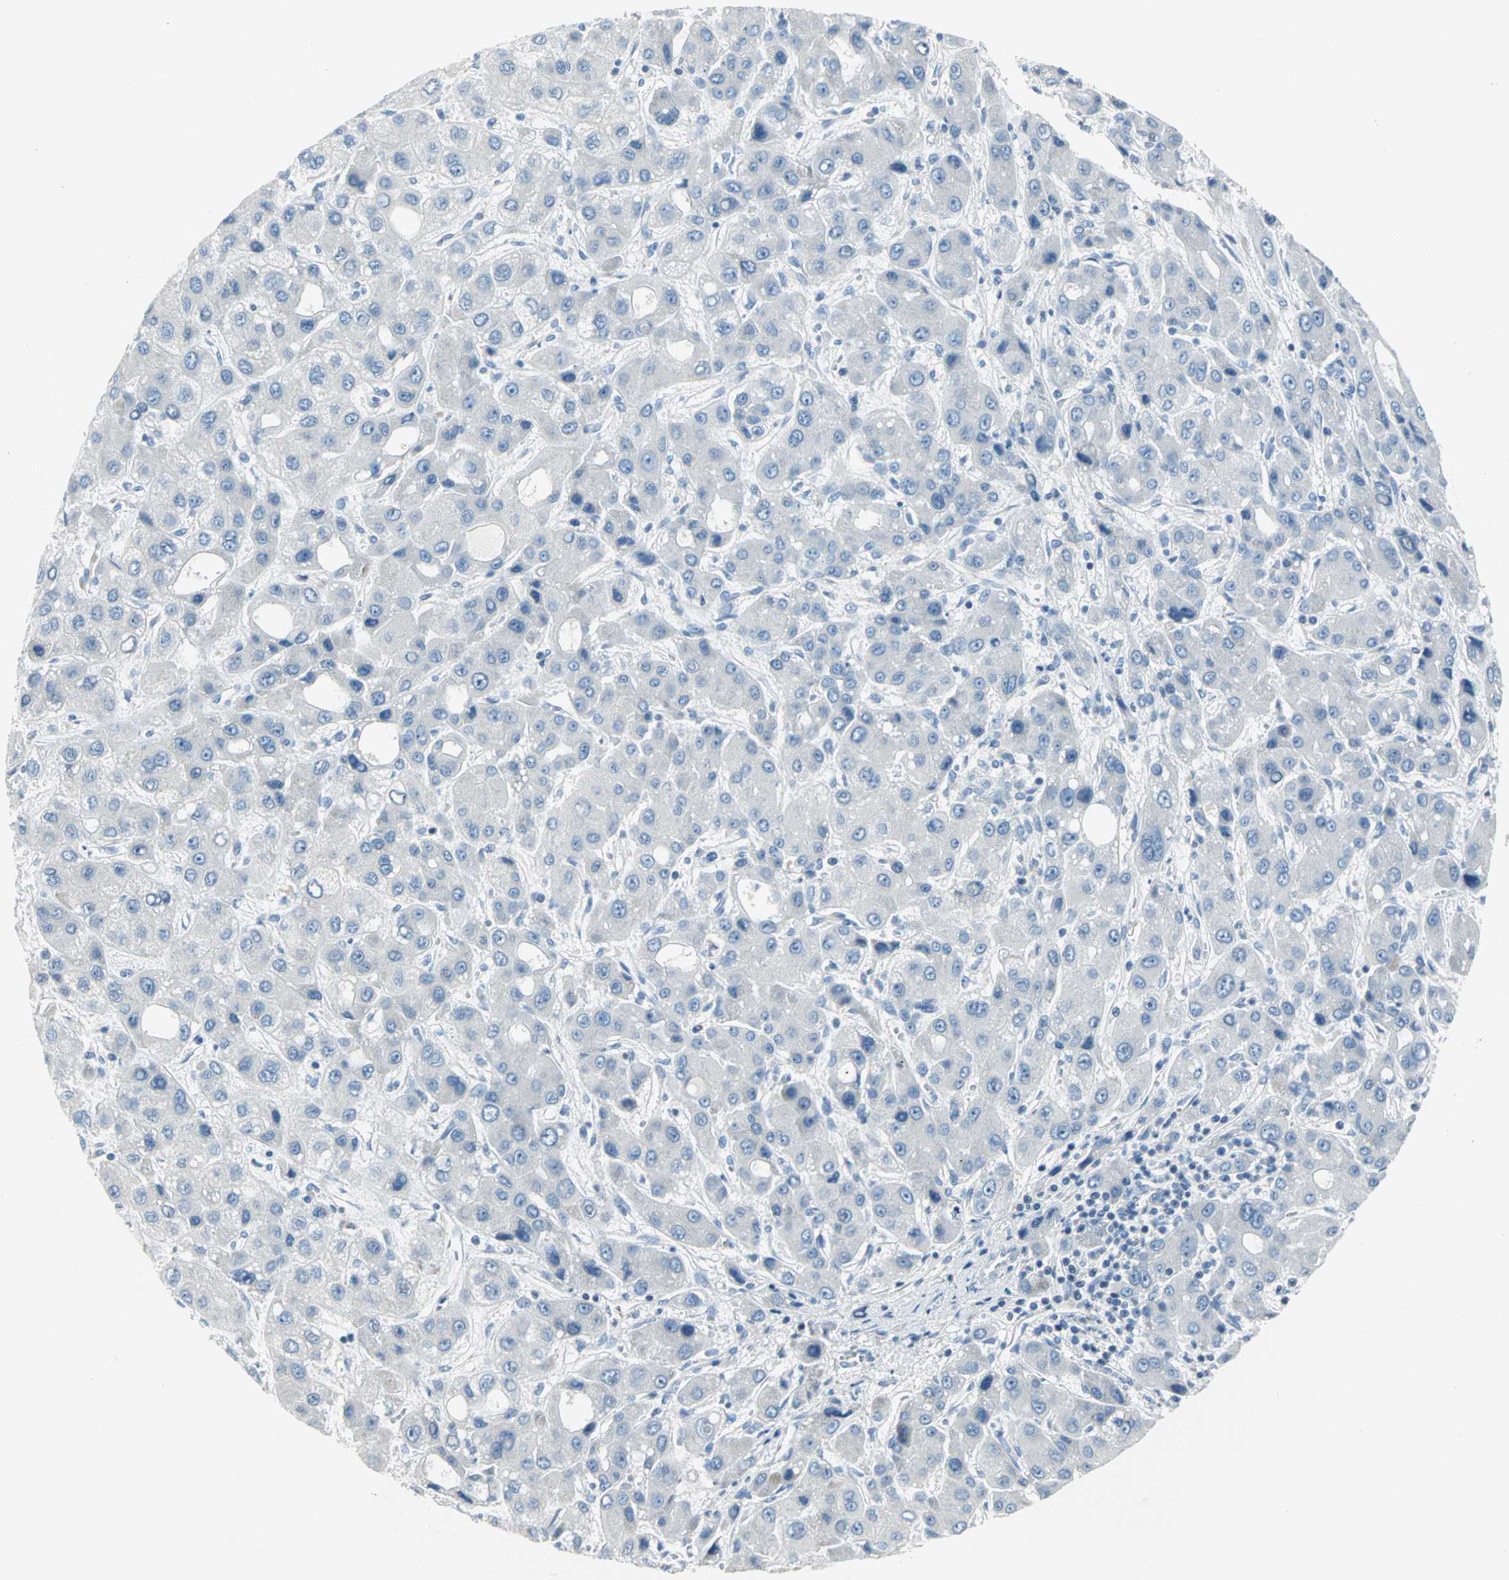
{"staining": {"intensity": "negative", "quantity": "none", "location": "none"}, "tissue": "liver cancer", "cell_type": "Tumor cells", "image_type": "cancer", "snomed": [{"axis": "morphology", "description": "Carcinoma, Hepatocellular, NOS"}, {"axis": "topography", "description": "Liver"}], "caption": "An IHC photomicrograph of liver cancer is shown. There is no staining in tumor cells of liver cancer. (DAB (3,3'-diaminobenzidine) immunohistochemistry, high magnification).", "gene": "ALOX15", "patient": {"sex": "male", "age": 55}}